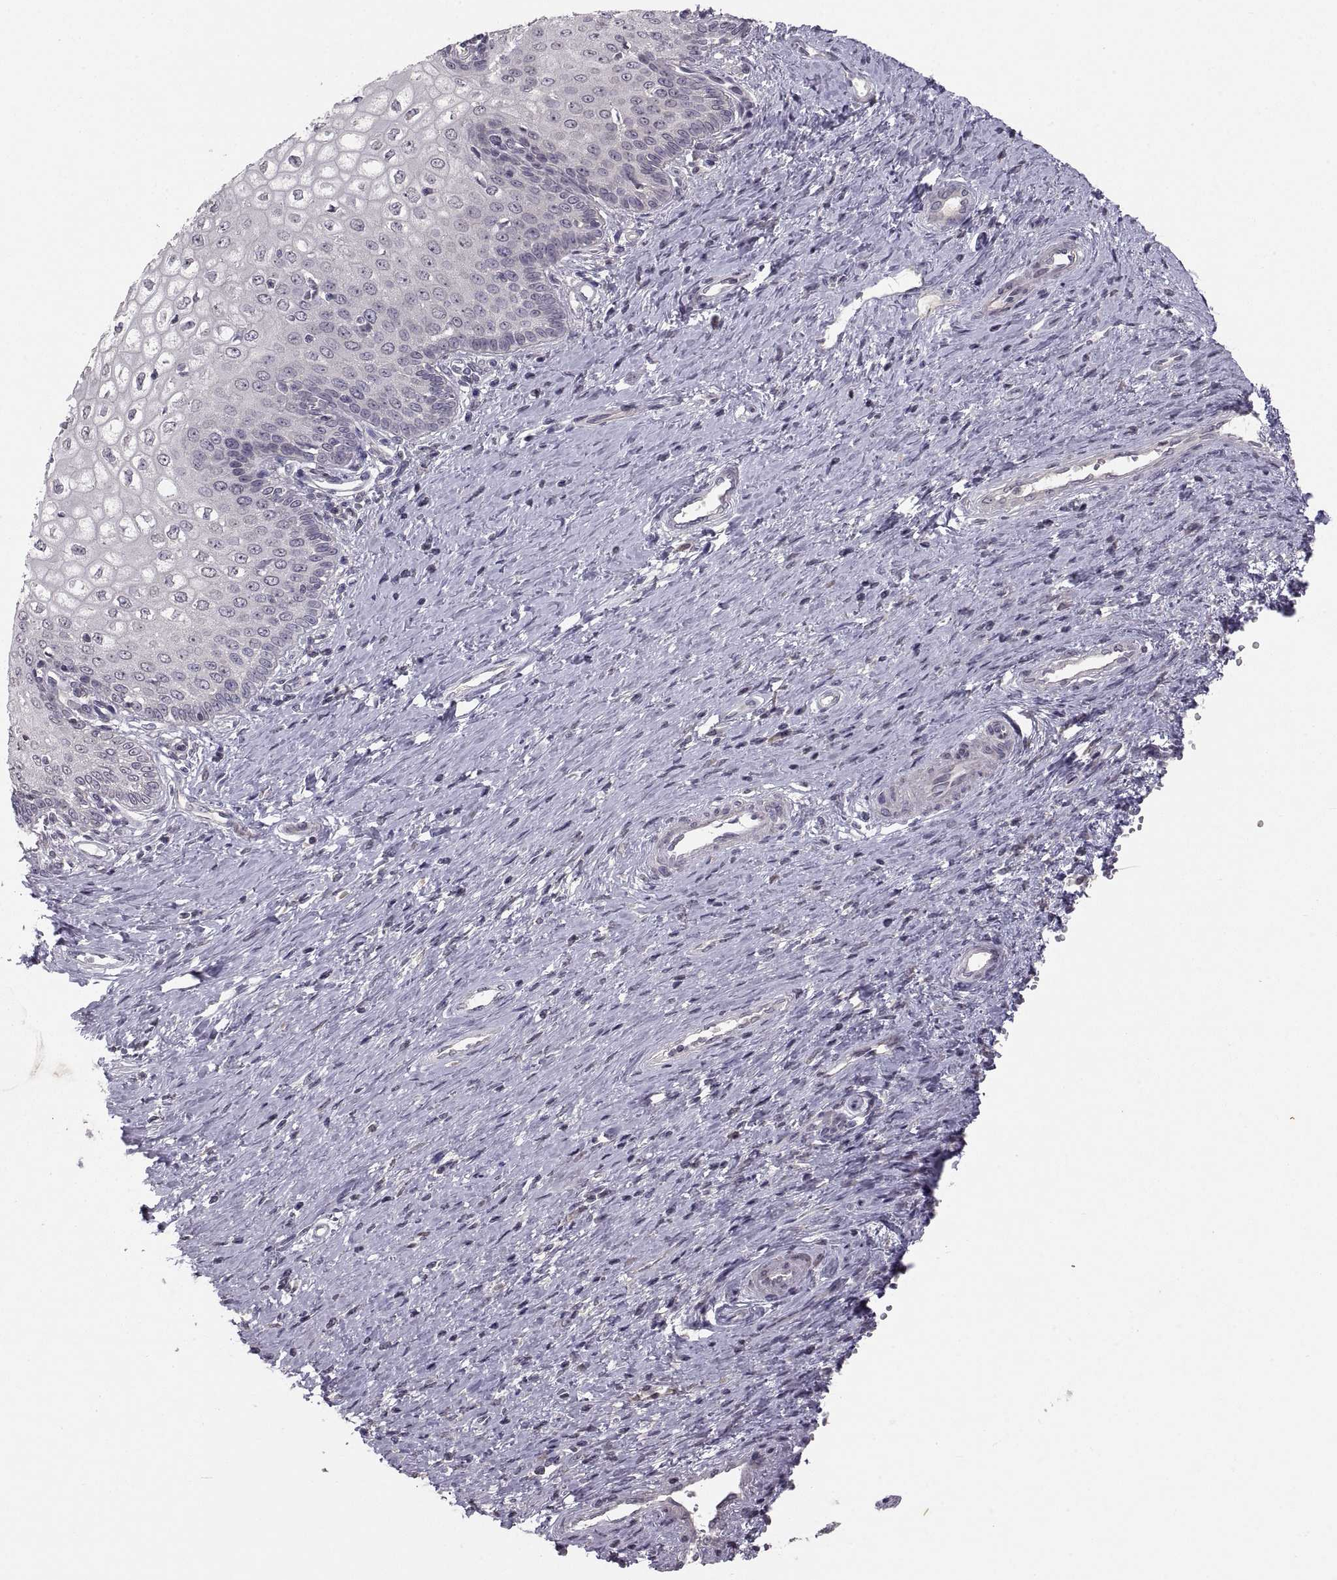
{"staining": {"intensity": "negative", "quantity": "none", "location": "none"}, "tissue": "cervical cancer", "cell_type": "Tumor cells", "image_type": "cancer", "snomed": [{"axis": "morphology", "description": "Squamous cell carcinoma, NOS"}, {"axis": "topography", "description": "Cervix"}], "caption": "This is a micrograph of immunohistochemistry staining of cervical cancer (squamous cell carcinoma), which shows no expression in tumor cells.", "gene": "PAX2", "patient": {"sex": "female", "age": 26}}